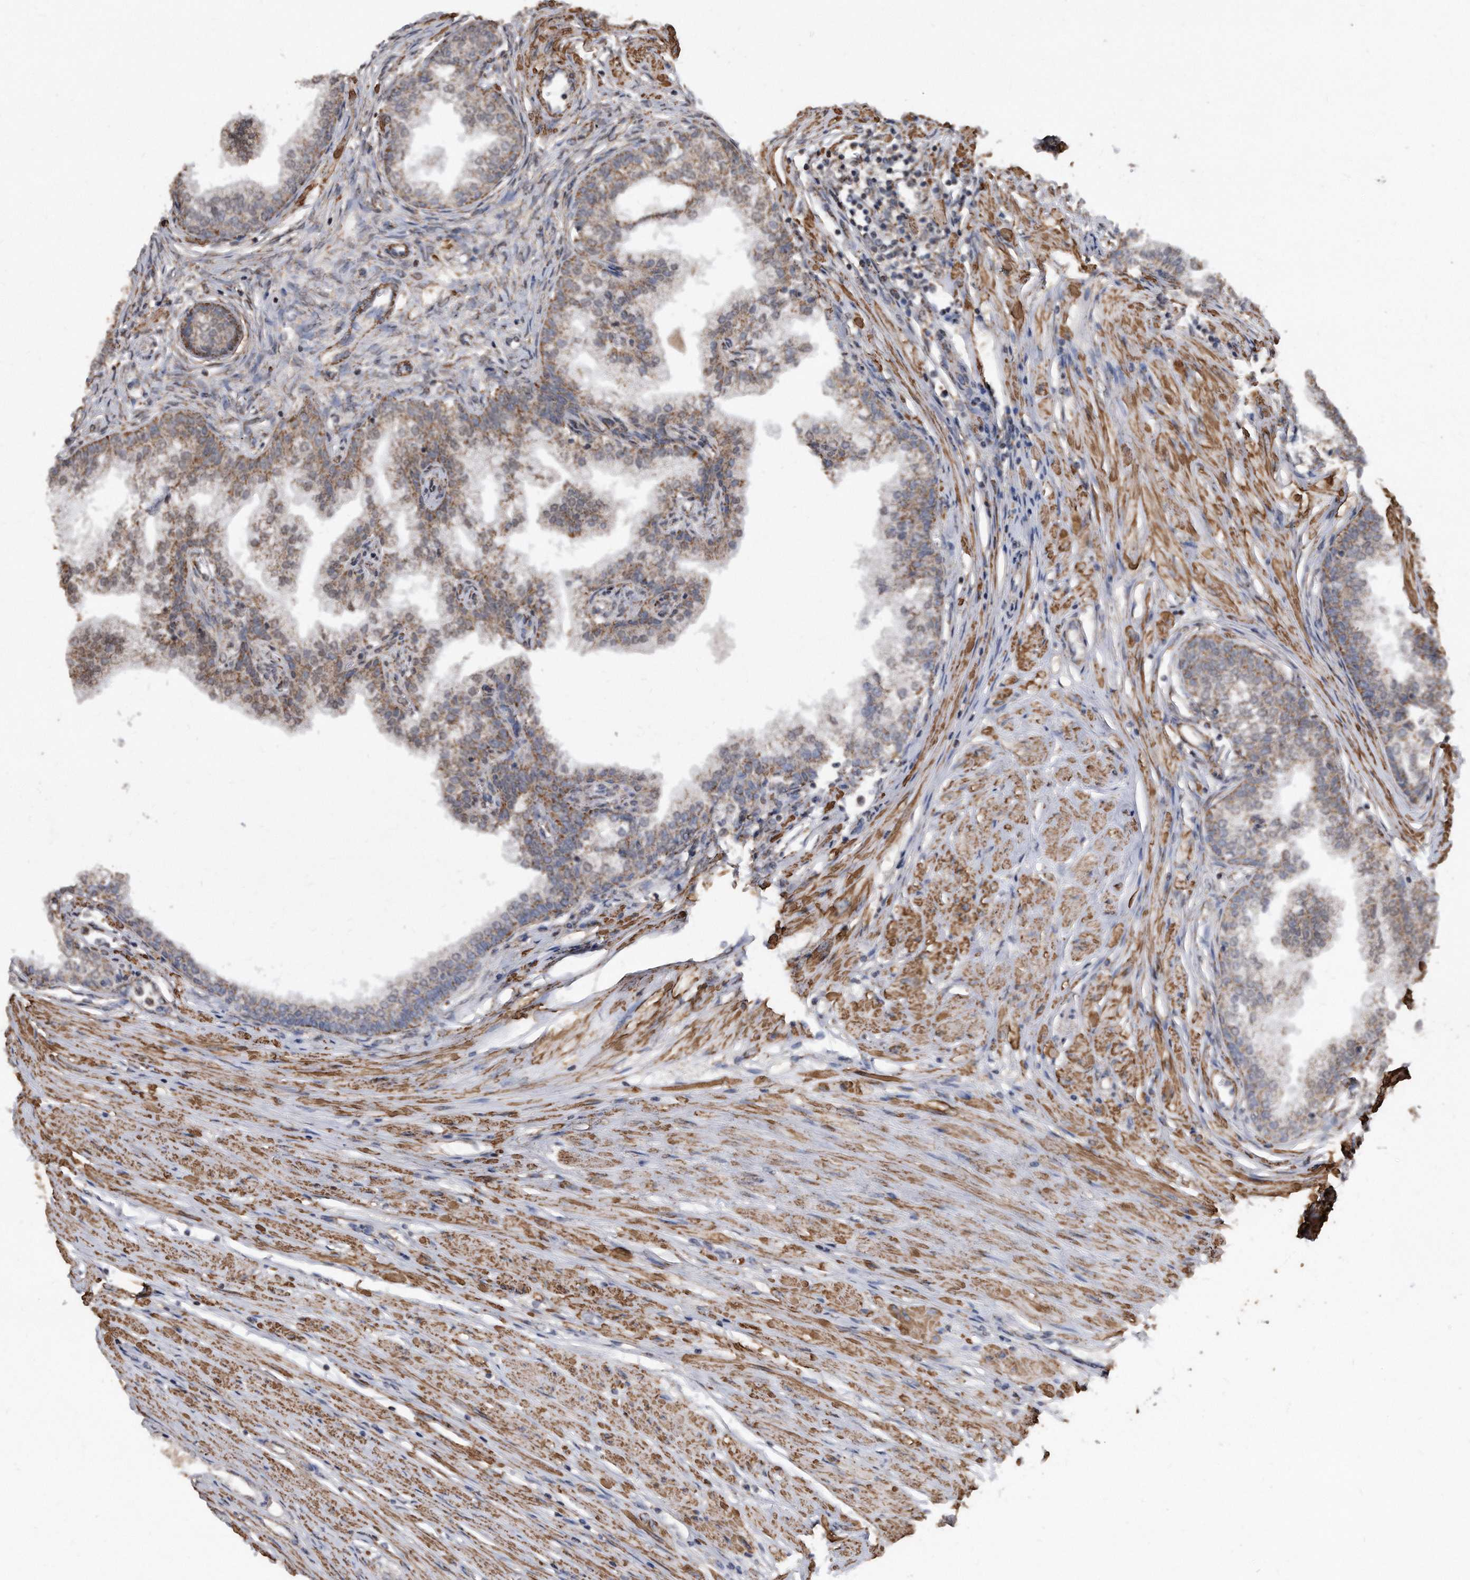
{"staining": {"intensity": "moderate", "quantity": ">75%", "location": "cytoplasmic/membranous"}, "tissue": "prostate", "cell_type": "Glandular cells", "image_type": "normal", "snomed": [{"axis": "morphology", "description": "Normal tissue, NOS"}, {"axis": "morphology", "description": "Urothelial carcinoma, Low grade"}, {"axis": "topography", "description": "Urinary bladder"}, {"axis": "topography", "description": "Prostate"}], "caption": "IHC of normal human prostate demonstrates medium levels of moderate cytoplasmic/membranous expression in about >75% of glandular cells. (DAB IHC, brown staining for protein, blue staining for nuclei).", "gene": "DUSP22", "patient": {"sex": "male", "age": 60}}